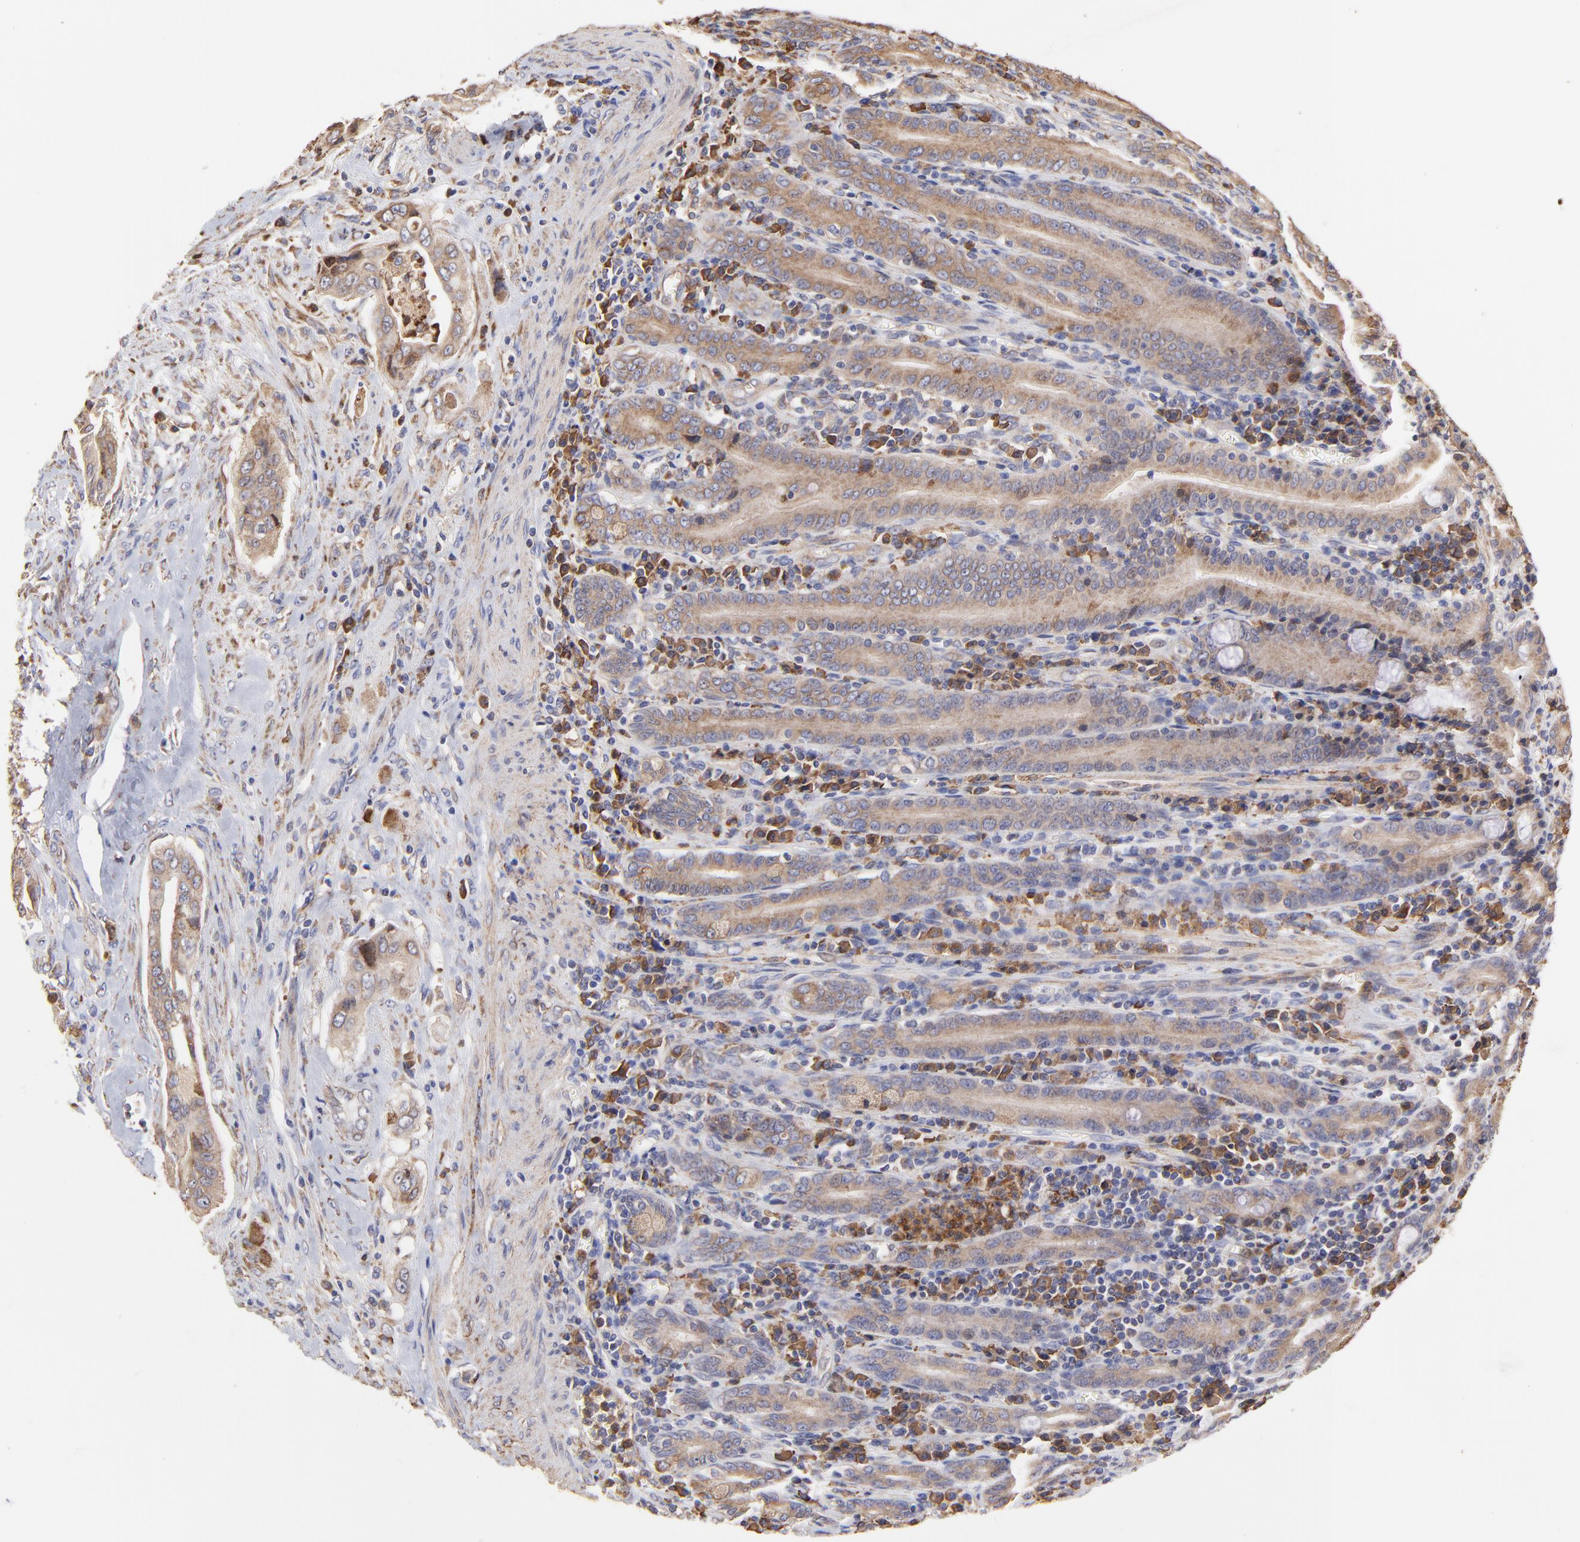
{"staining": {"intensity": "weak", "quantity": ">75%", "location": "cytoplasmic/membranous"}, "tissue": "pancreatic cancer", "cell_type": "Tumor cells", "image_type": "cancer", "snomed": [{"axis": "morphology", "description": "Adenocarcinoma, NOS"}, {"axis": "topography", "description": "Pancreas"}], "caption": "Approximately >75% of tumor cells in adenocarcinoma (pancreatic) display weak cytoplasmic/membranous protein expression as visualized by brown immunohistochemical staining.", "gene": "PFKM", "patient": {"sex": "male", "age": 77}}